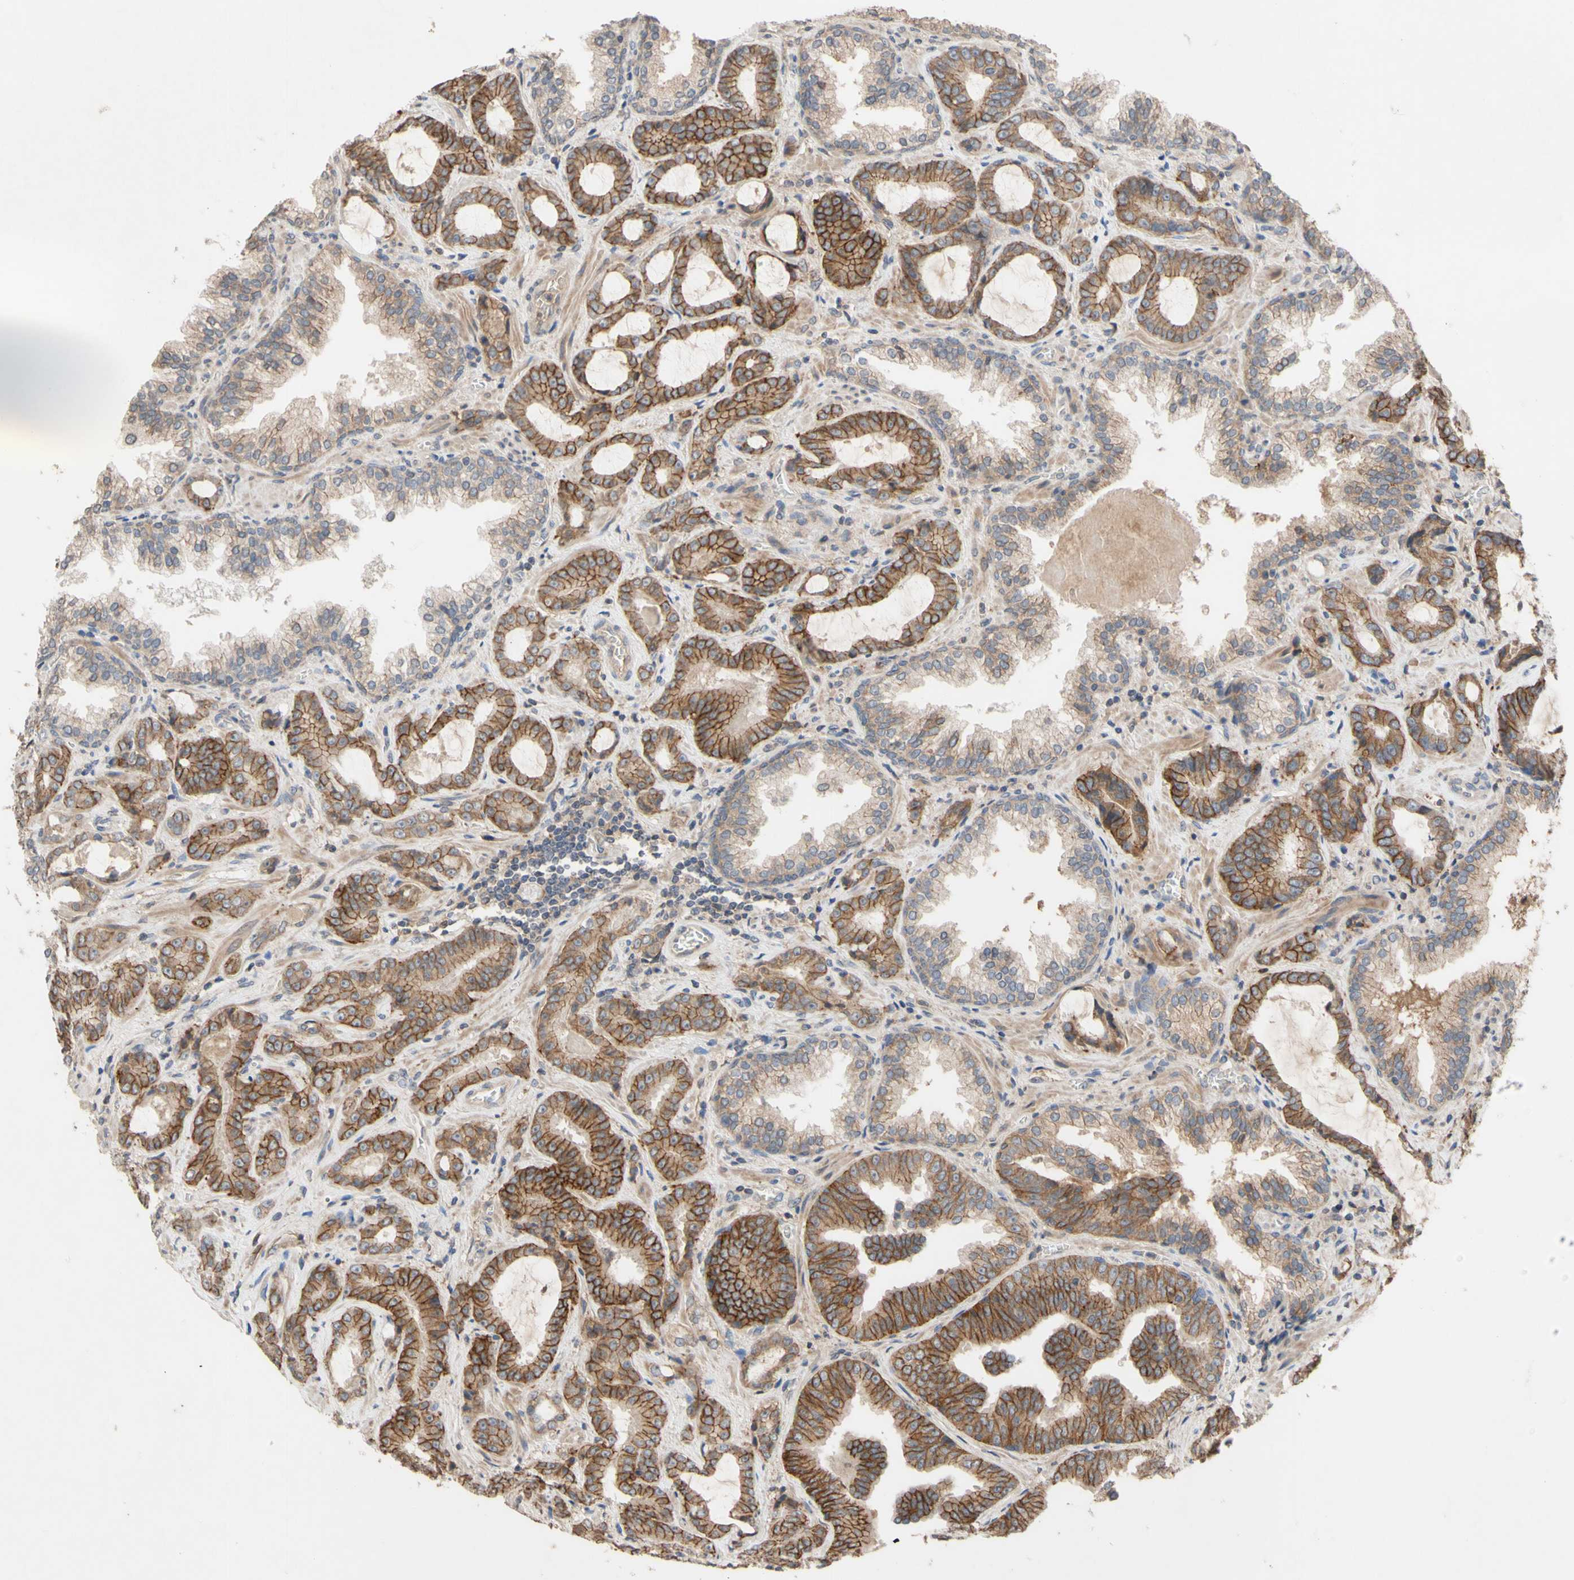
{"staining": {"intensity": "moderate", "quantity": ">75%", "location": "cytoplasmic/membranous"}, "tissue": "prostate cancer", "cell_type": "Tumor cells", "image_type": "cancer", "snomed": [{"axis": "morphology", "description": "Adenocarcinoma, Low grade"}, {"axis": "topography", "description": "Prostate"}], "caption": "DAB (3,3'-diaminobenzidine) immunohistochemical staining of human low-grade adenocarcinoma (prostate) demonstrates moderate cytoplasmic/membranous protein expression in about >75% of tumor cells.", "gene": "NECTIN3", "patient": {"sex": "male", "age": 60}}